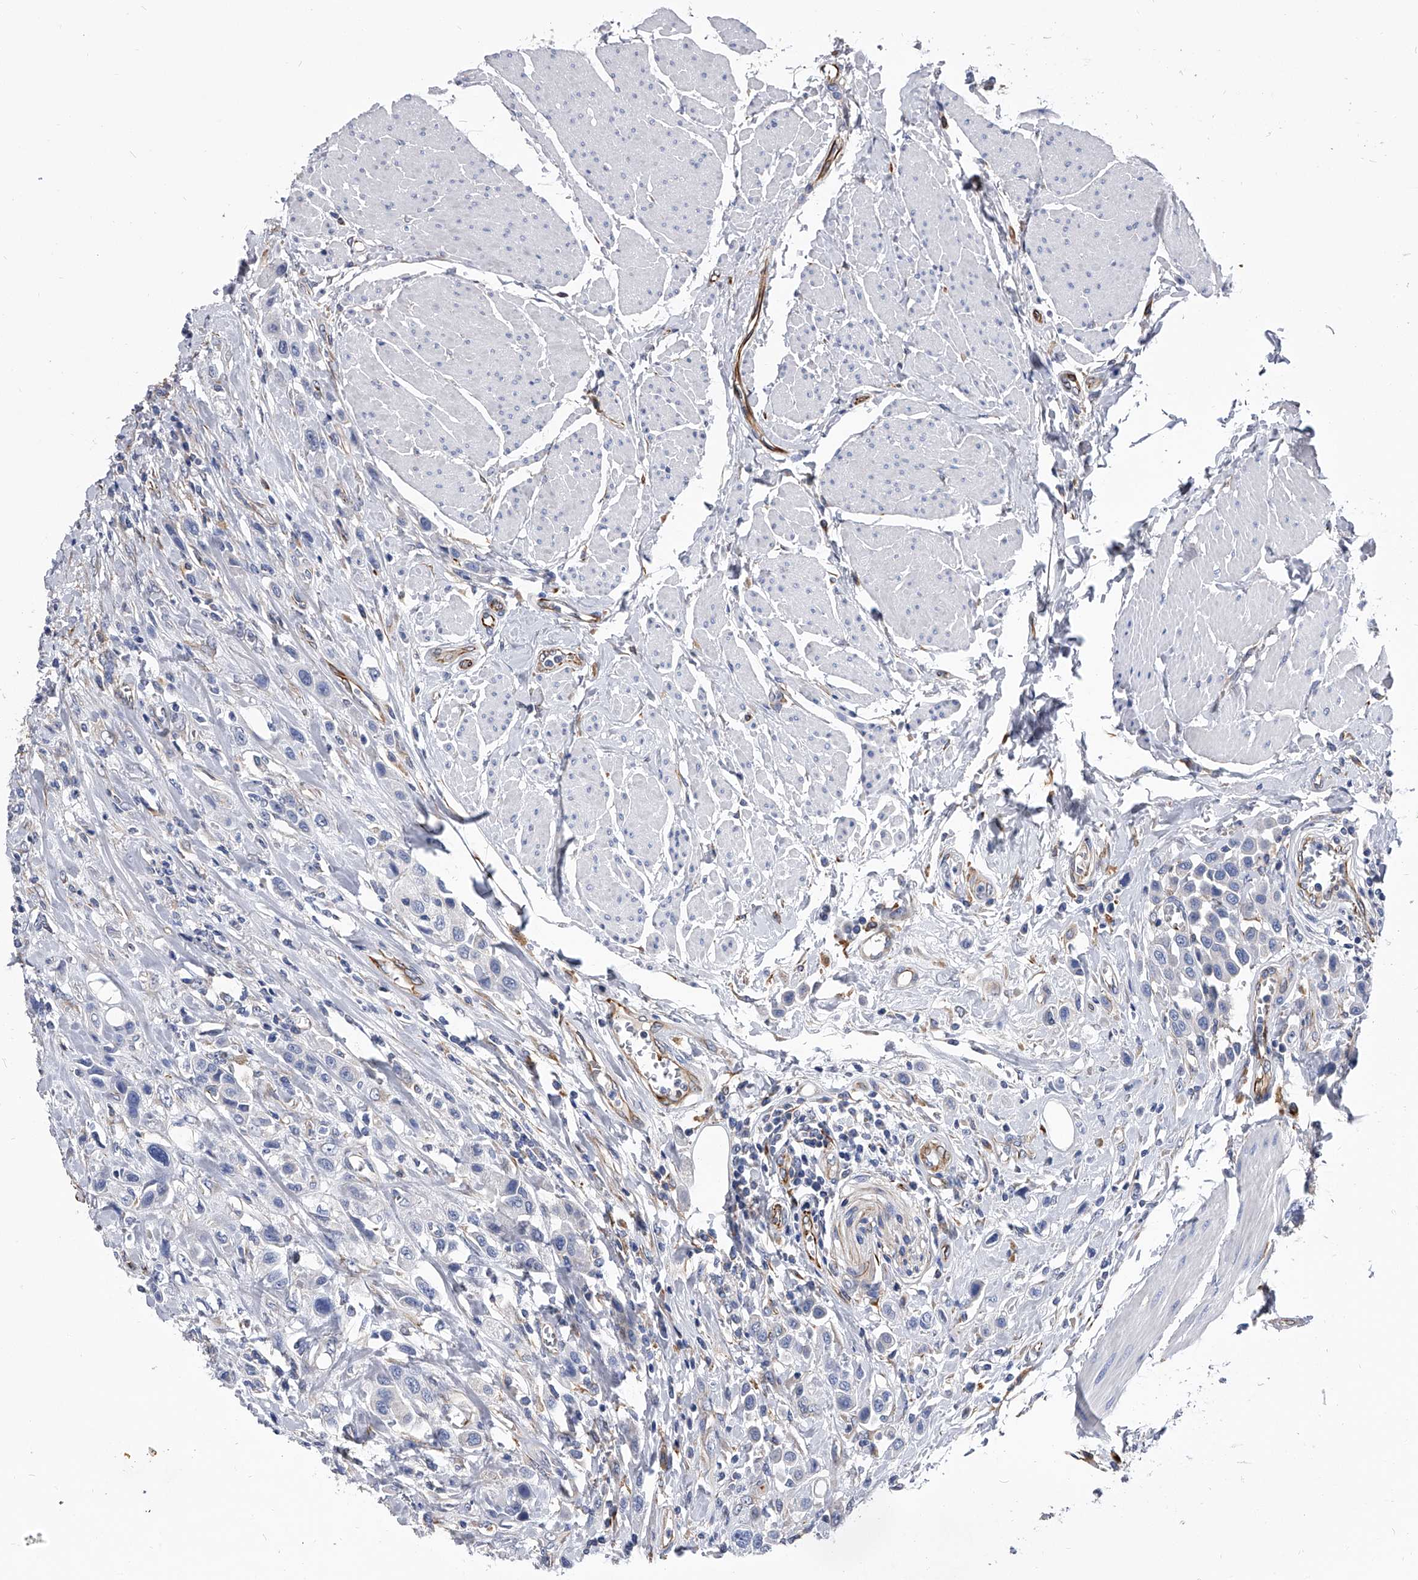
{"staining": {"intensity": "negative", "quantity": "none", "location": "none"}, "tissue": "urothelial cancer", "cell_type": "Tumor cells", "image_type": "cancer", "snomed": [{"axis": "morphology", "description": "Urothelial carcinoma, High grade"}, {"axis": "topography", "description": "Urinary bladder"}], "caption": "High power microscopy micrograph of an IHC micrograph of urothelial carcinoma (high-grade), revealing no significant expression in tumor cells.", "gene": "EFCAB7", "patient": {"sex": "male", "age": 50}}